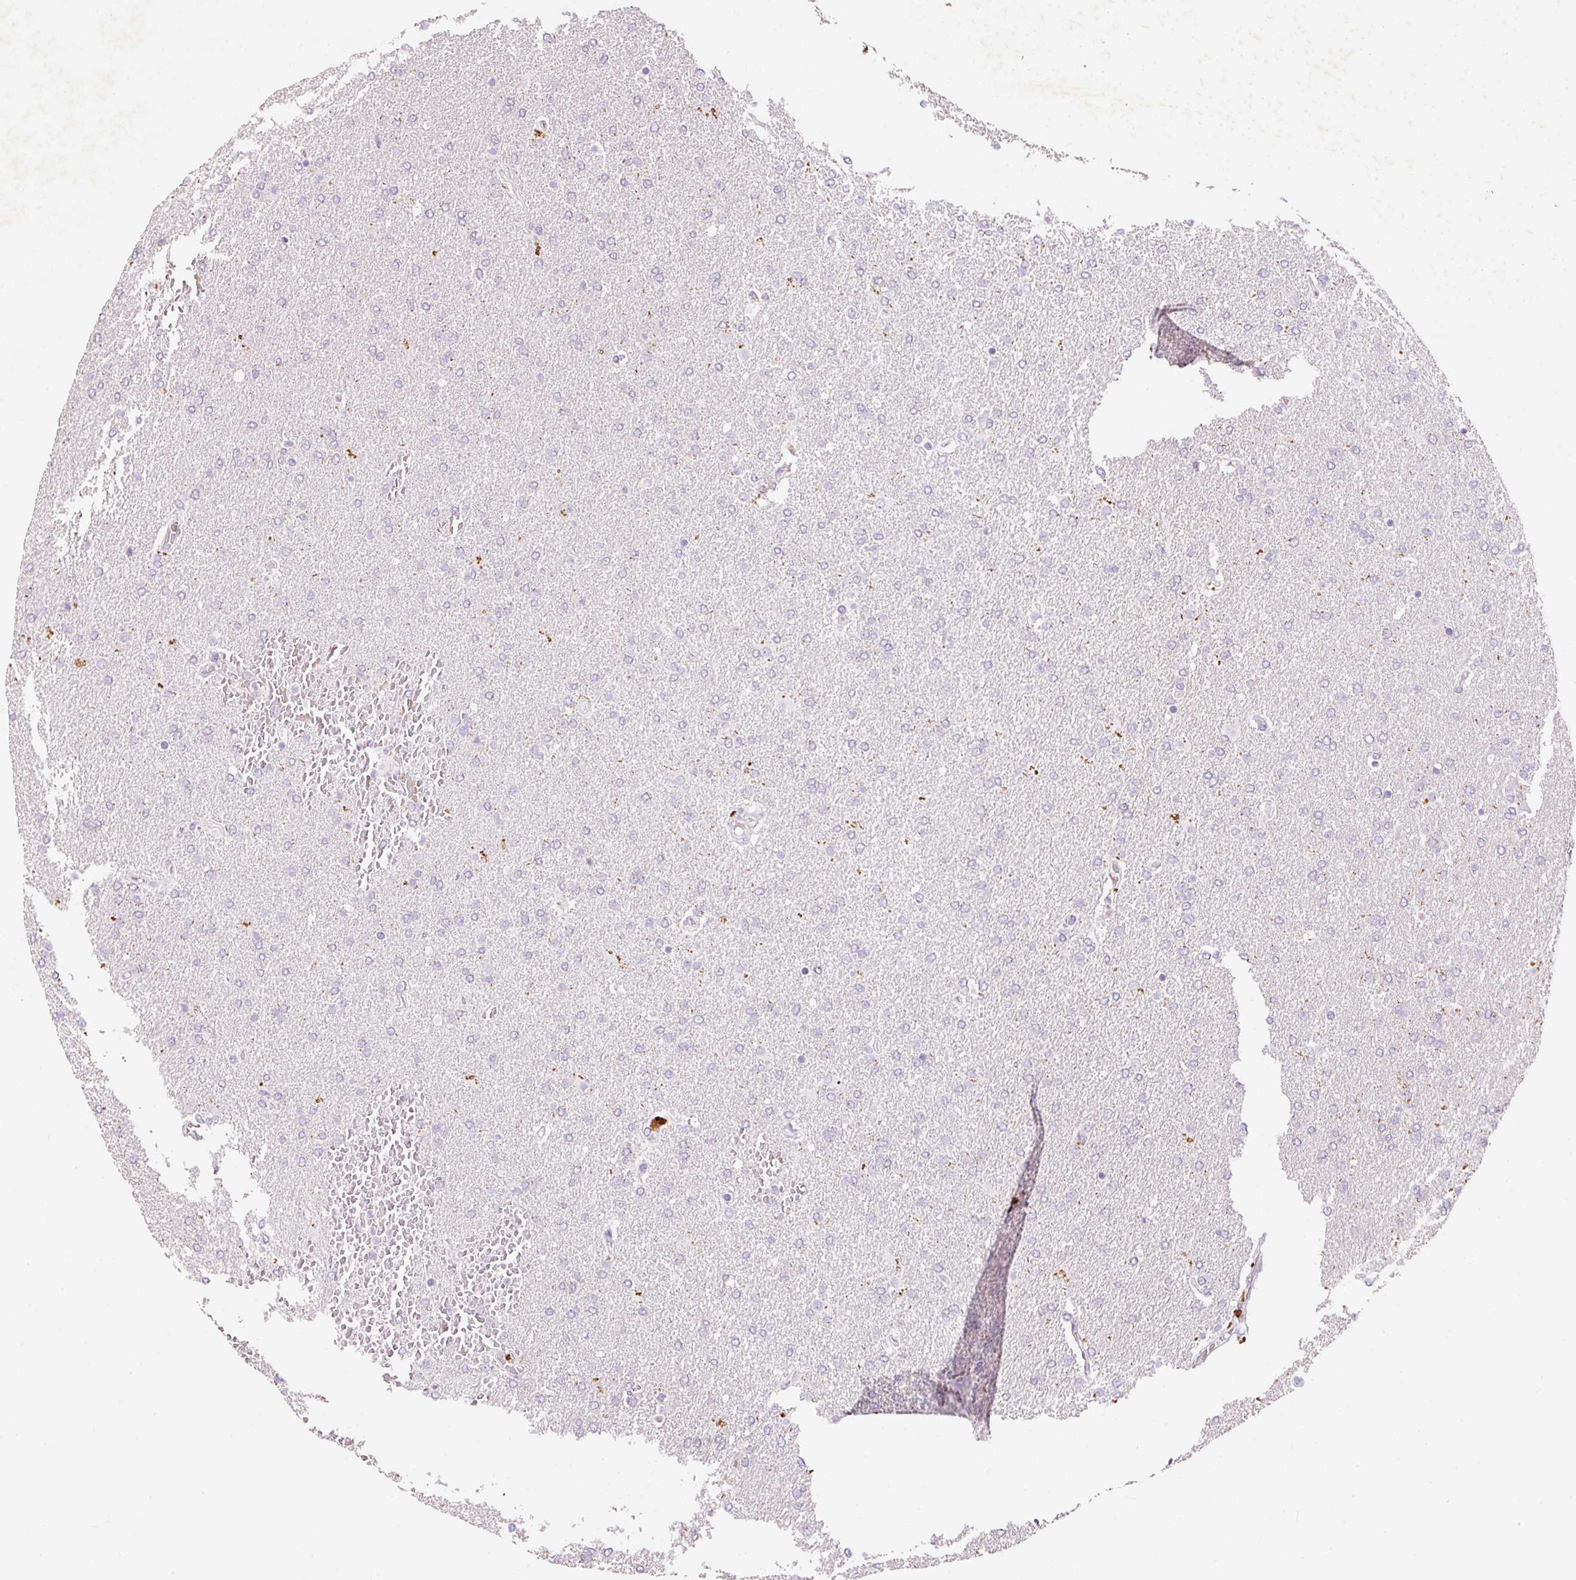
{"staining": {"intensity": "negative", "quantity": "none", "location": "none"}, "tissue": "glioma", "cell_type": "Tumor cells", "image_type": "cancer", "snomed": [{"axis": "morphology", "description": "Glioma, malignant, High grade"}, {"axis": "topography", "description": "Brain"}], "caption": "Glioma stained for a protein using IHC reveals no staining tumor cells.", "gene": "TENT5C", "patient": {"sex": "male", "age": 72}}